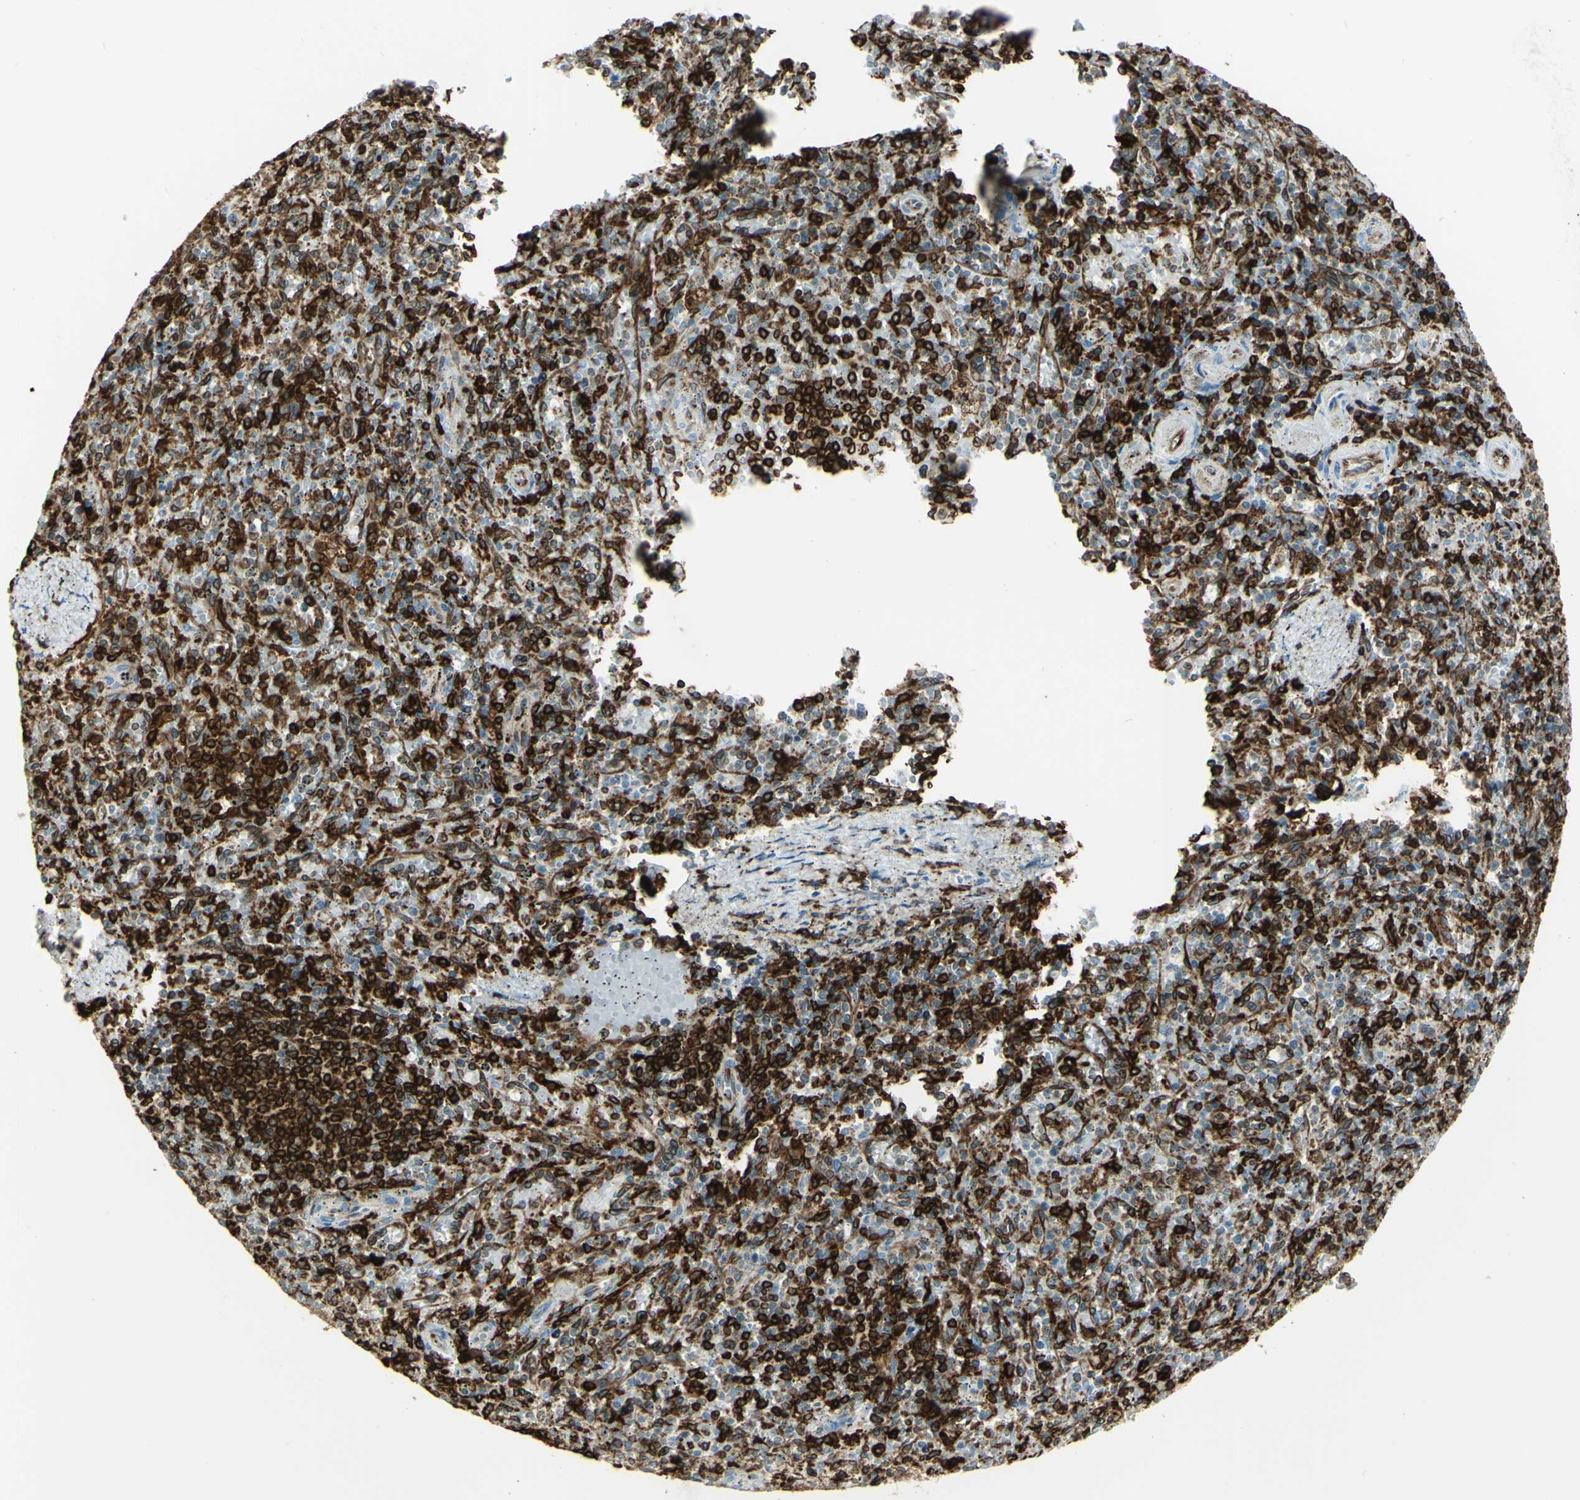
{"staining": {"intensity": "strong", "quantity": "25%-75%", "location": "cytoplasmic/membranous"}, "tissue": "spleen", "cell_type": "Cells in red pulp", "image_type": "normal", "snomed": [{"axis": "morphology", "description": "Normal tissue, NOS"}, {"axis": "topography", "description": "Spleen"}], "caption": "Brown immunohistochemical staining in normal human spleen displays strong cytoplasmic/membranous positivity in approximately 25%-75% of cells in red pulp. Ihc stains the protein of interest in brown and the nuclei are stained blue.", "gene": "CD74", "patient": {"sex": "male", "age": 72}}